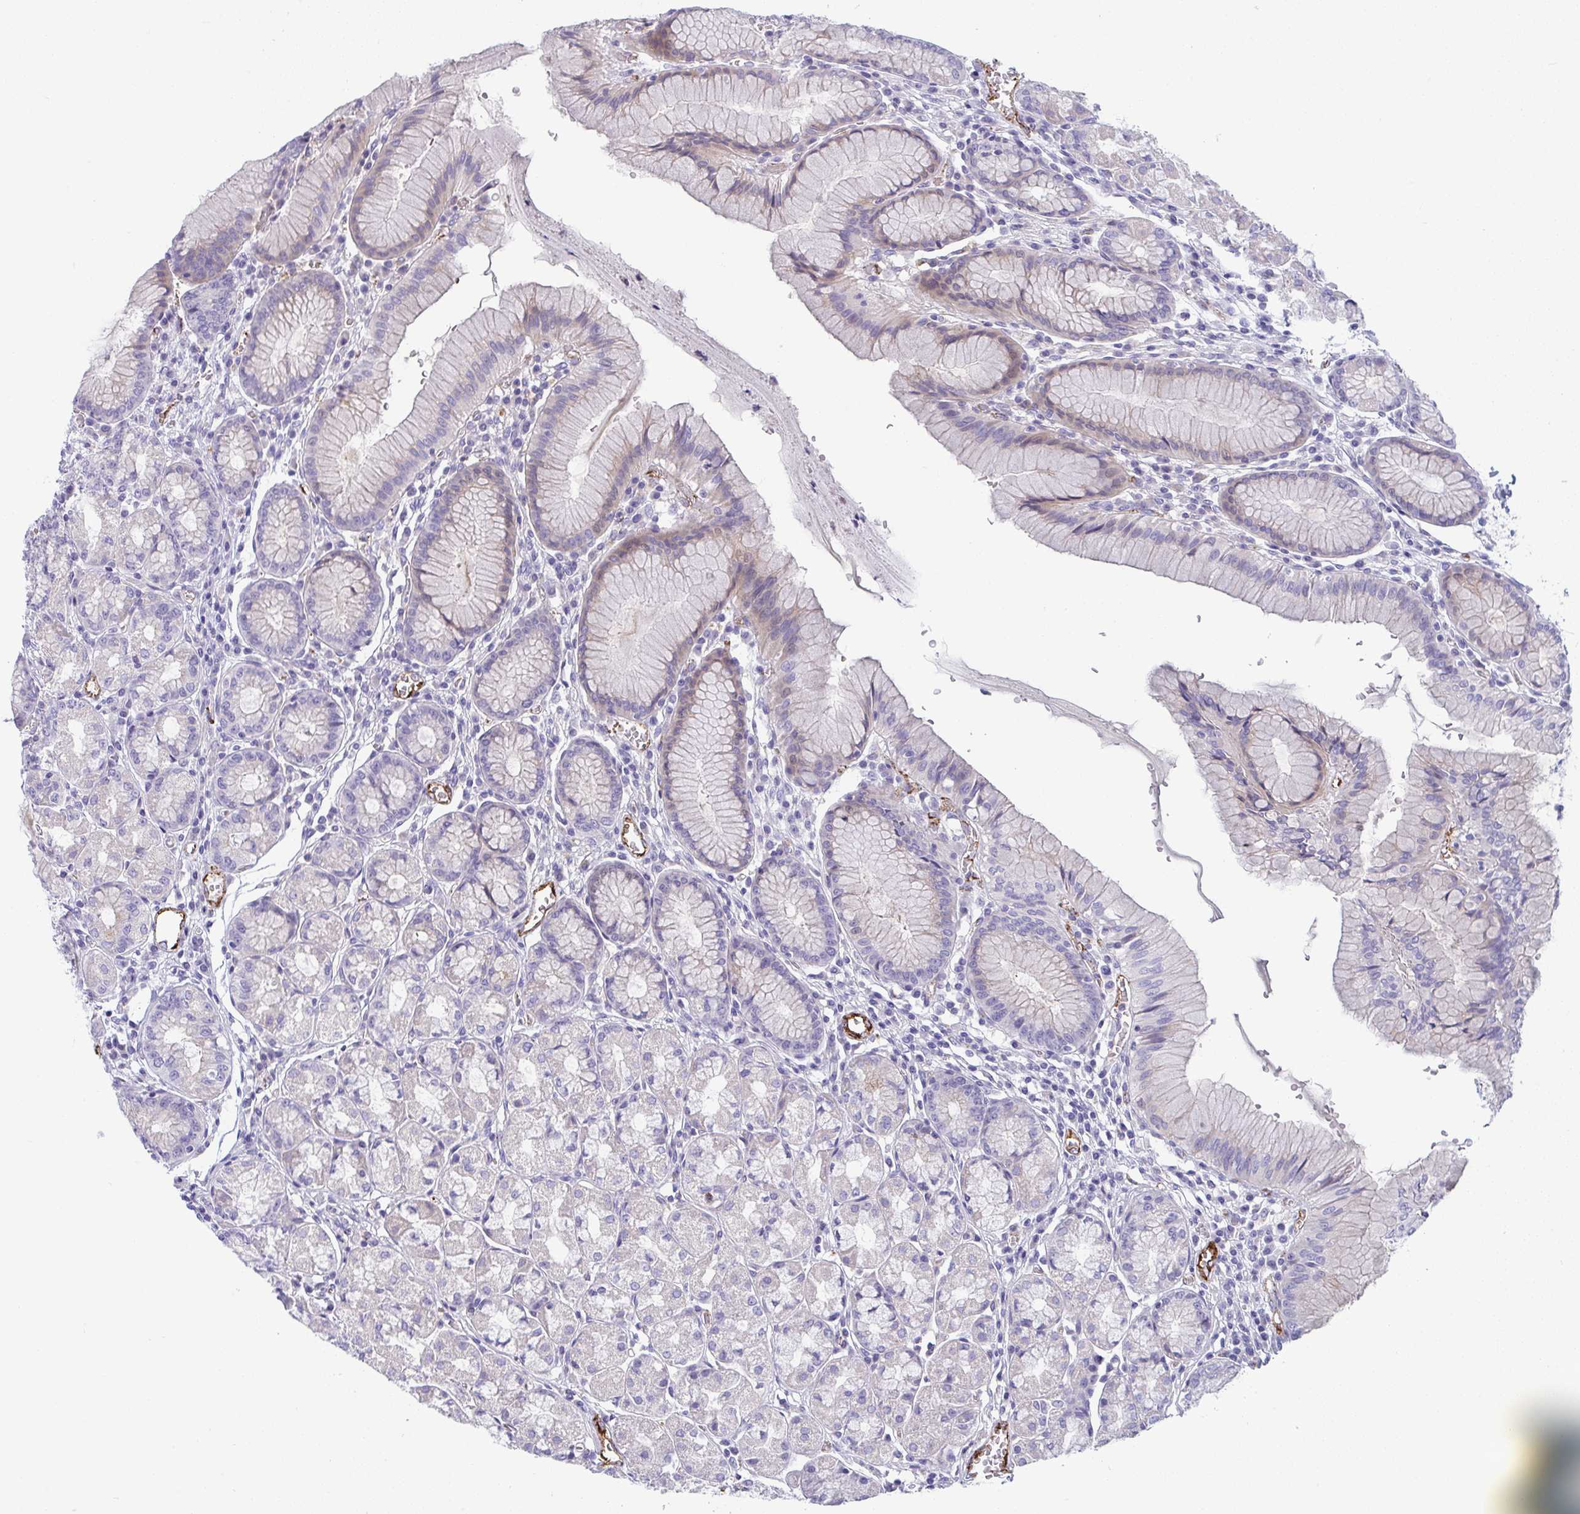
{"staining": {"intensity": "negative", "quantity": "none", "location": "none"}, "tissue": "stomach", "cell_type": "Glandular cells", "image_type": "normal", "snomed": [{"axis": "morphology", "description": "Normal tissue, NOS"}, {"axis": "topography", "description": "Stomach"}], "caption": "Immunohistochemical staining of normal human stomach reveals no significant expression in glandular cells. (Brightfield microscopy of DAB IHC at high magnification).", "gene": "TOR1AIP2", "patient": {"sex": "male", "age": 55}}